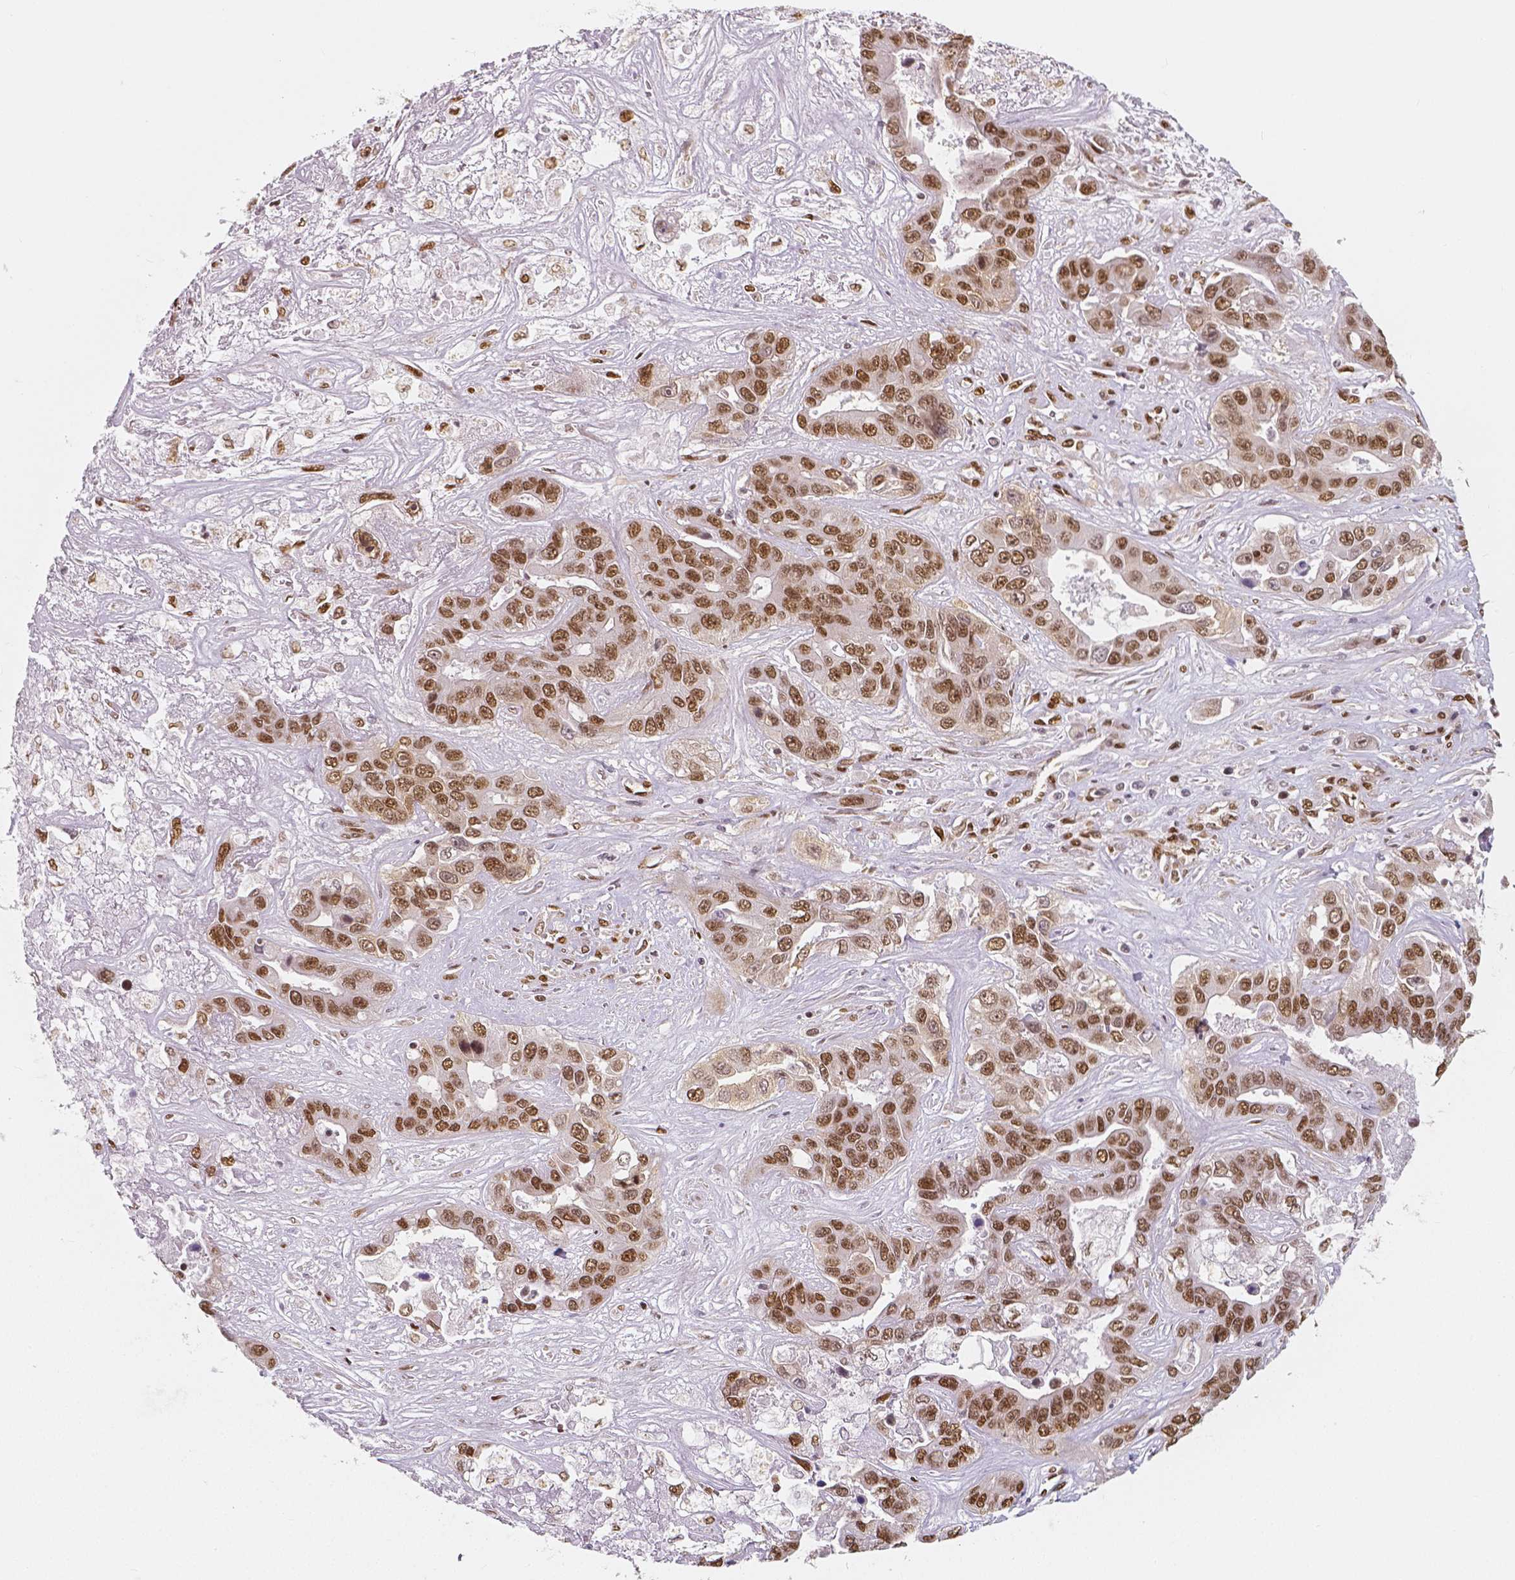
{"staining": {"intensity": "moderate", "quantity": ">75%", "location": "nuclear"}, "tissue": "liver cancer", "cell_type": "Tumor cells", "image_type": "cancer", "snomed": [{"axis": "morphology", "description": "Cholangiocarcinoma"}, {"axis": "topography", "description": "Liver"}], "caption": "Protein analysis of liver cholangiocarcinoma tissue exhibits moderate nuclear positivity in approximately >75% of tumor cells. (Brightfield microscopy of DAB IHC at high magnification).", "gene": "NUCKS1", "patient": {"sex": "female", "age": 52}}